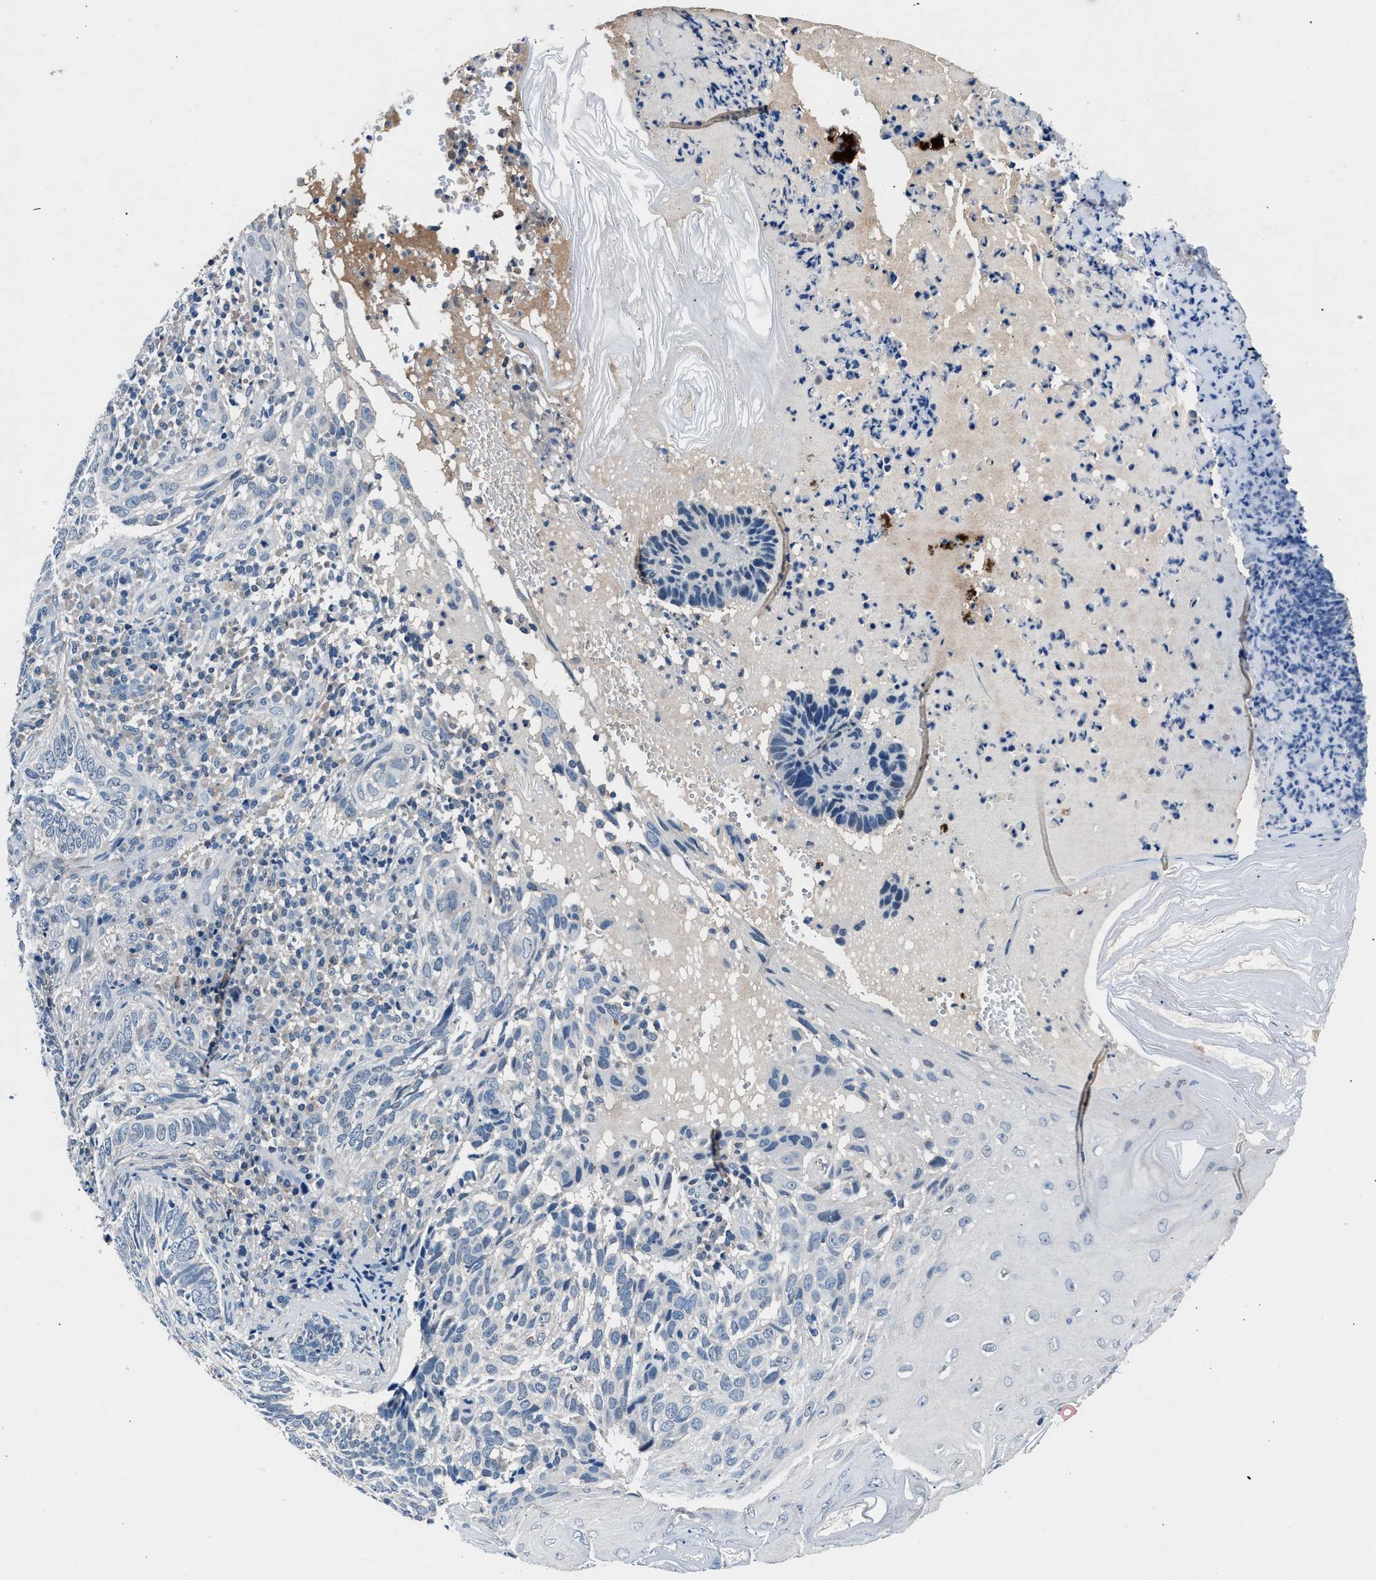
{"staining": {"intensity": "negative", "quantity": "none", "location": "none"}, "tissue": "skin cancer", "cell_type": "Tumor cells", "image_type": "cancer", "snomed": [{"axis": "morphology", "description": "Basal cell carcinoma"}, {"axis": "topography", "description": "Skin"}], "caption": "Tumor cells show no significant protein expression in skin basal cell carcinoma.", "gene": "DENND6B", "patient": {"sex": "female", "age": 89}}